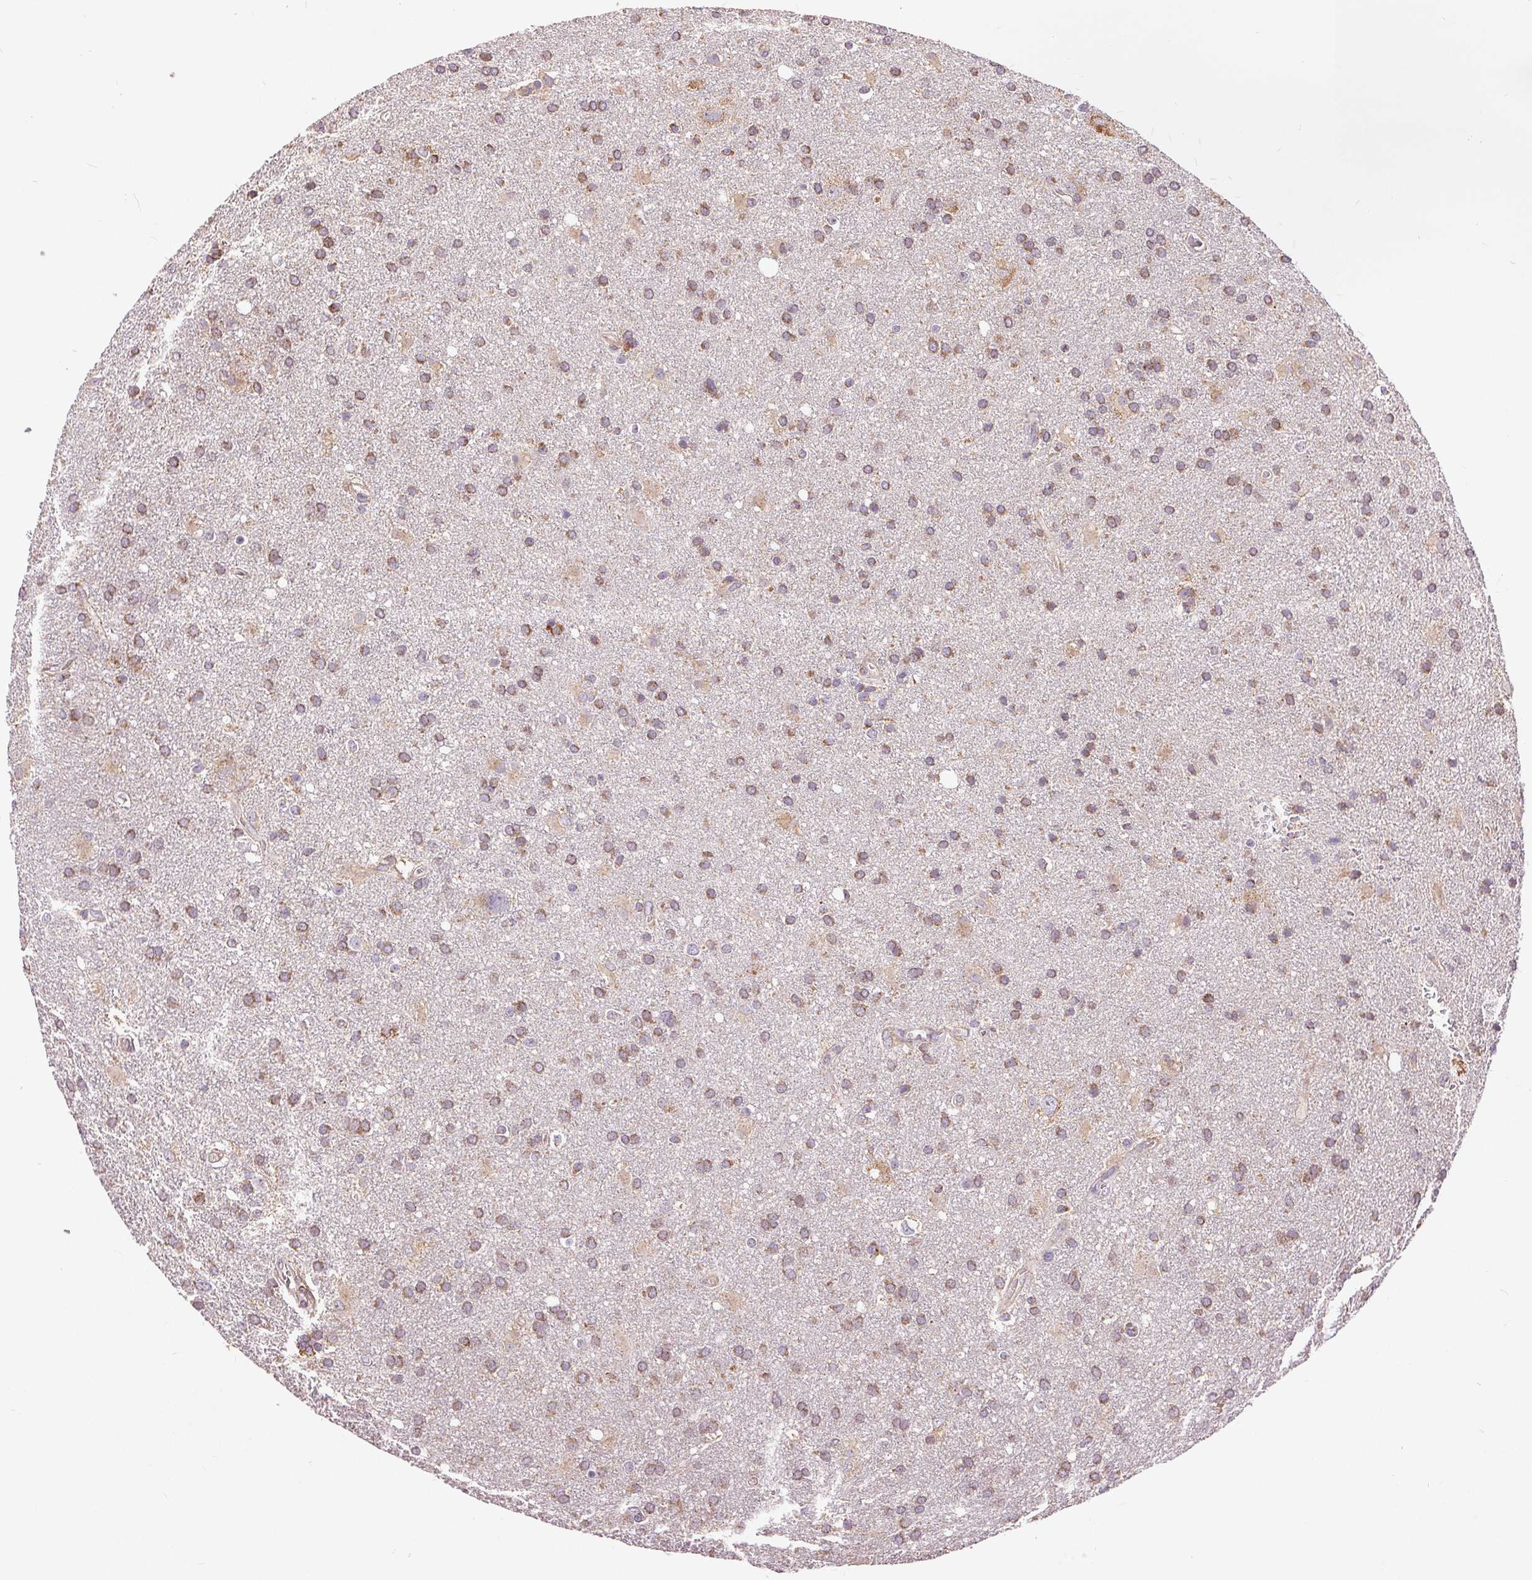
{"staining": {"intensity": "weak", "quantity": ">75%", "location": "cytoplasmic/membranous"}, "tissue": "glioma", "cell_type": "Tumor cells", "image_type": "cancer", "snomed": [{"axis": "morphology", "description": "Glioma, malignant, Low grade"}, {"axis": "topography", "description": "Brain"}], "caption": "High-power microscopy captured an IHC photomicrograph of glioma, revealing weak cytoplasmic/membranous staining in about >75% of tumor cells.", "gene": "DGUOK", "patient": {"sex": "male", "age": 66}}